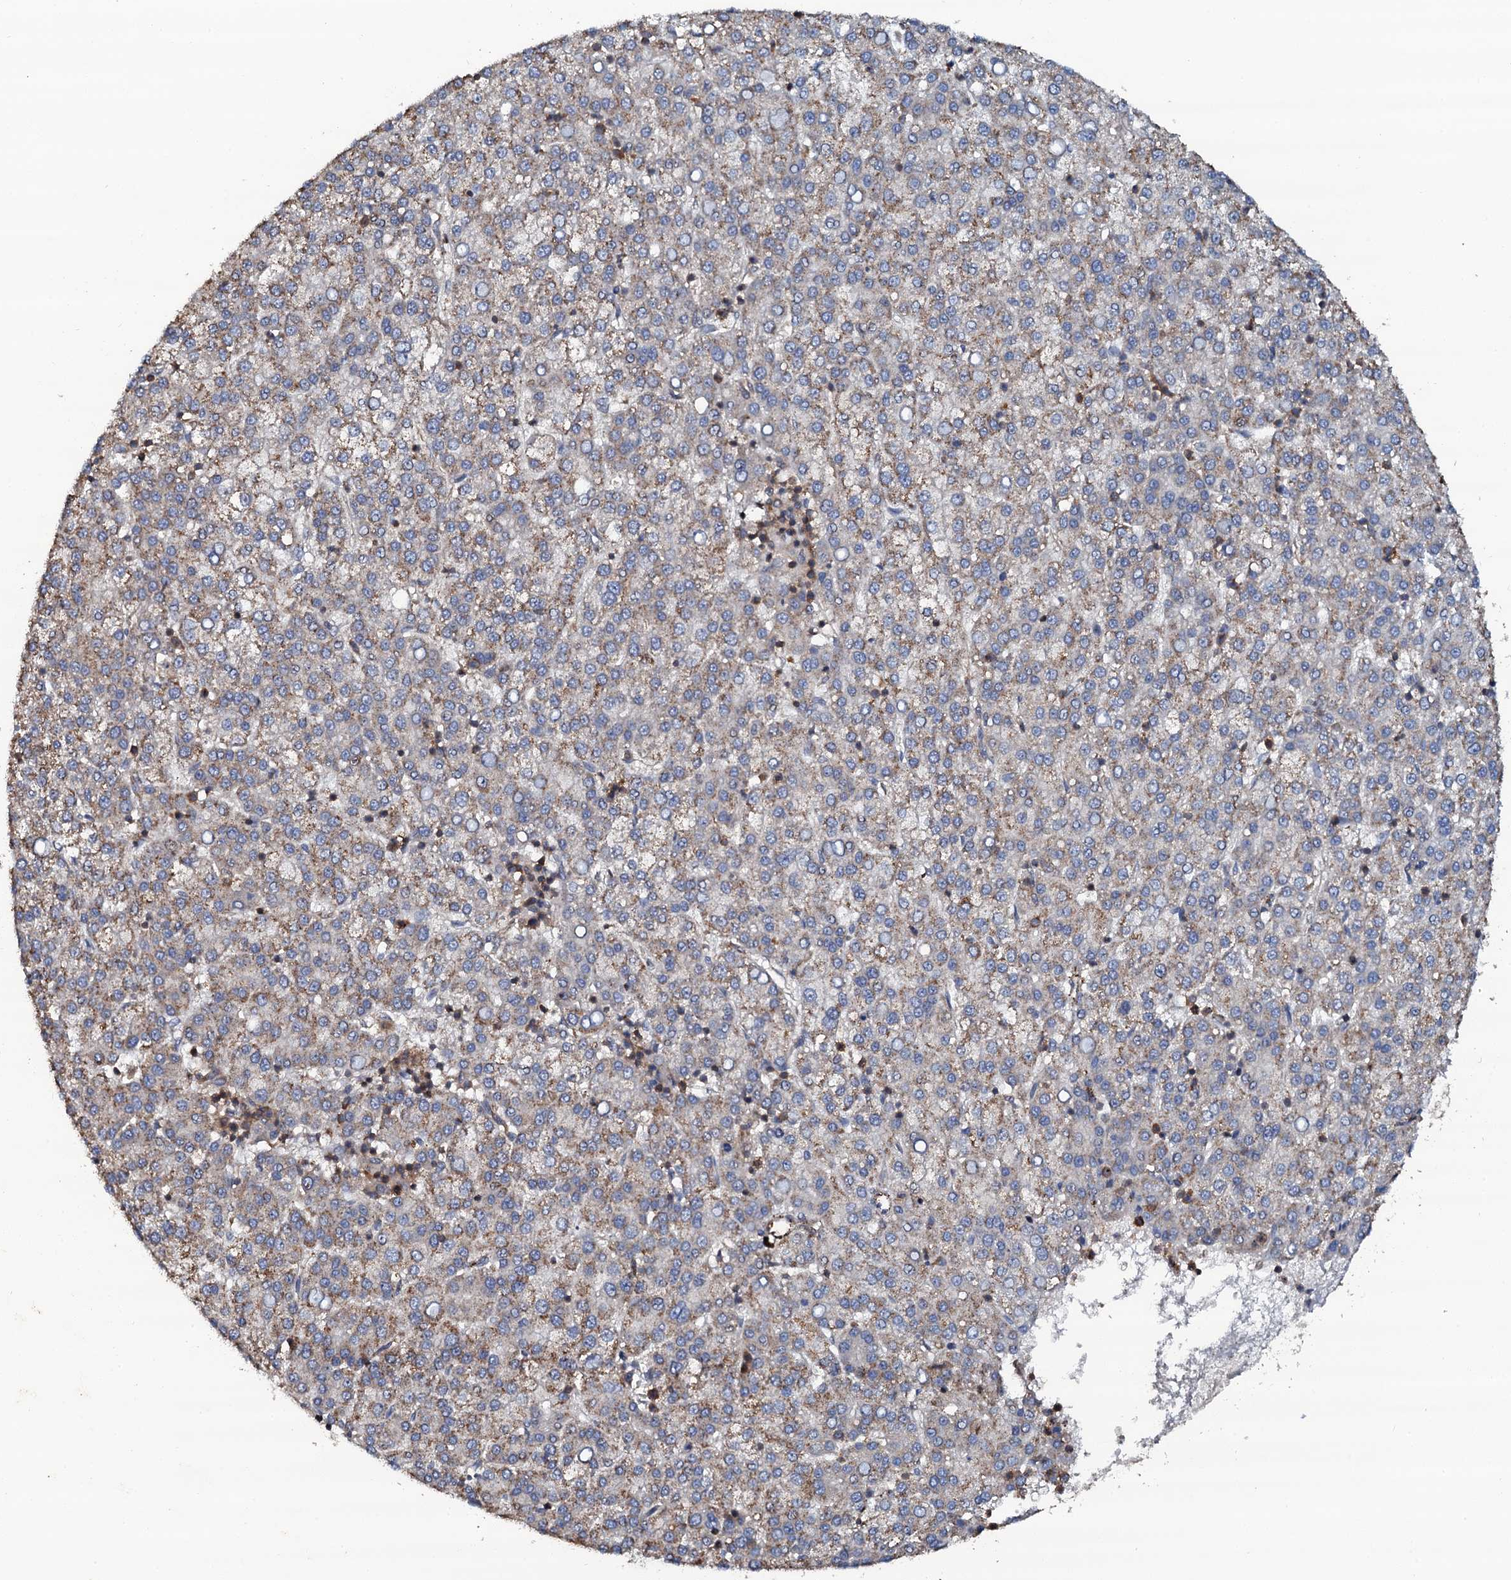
{"staining": {"intensity": "moderate", "quantity": "25%-75%", "location": "cytoplasmic/membranous"}, "tissue": "liver cancer", "cell_type": "Tumor cells", "image_type": "cancer", "snomed": [{"axis": "morphology", "description": "Carcinoma, Hepatocellular, NOS"}, {"axis": "topography", "description": "Liver"}], "caption": "High-magnification brightfield microscopy of hepatocellular carcinoma (liver) stained with DAB (brown) and counterstained with hematoxylin (blue). tumor cells exhibit moderate cytoplasmic/membranous expression is appreciated in about25%-75% of cells.", "gene": "GRK2", "patient": {"sex": "female", "age": 58}}